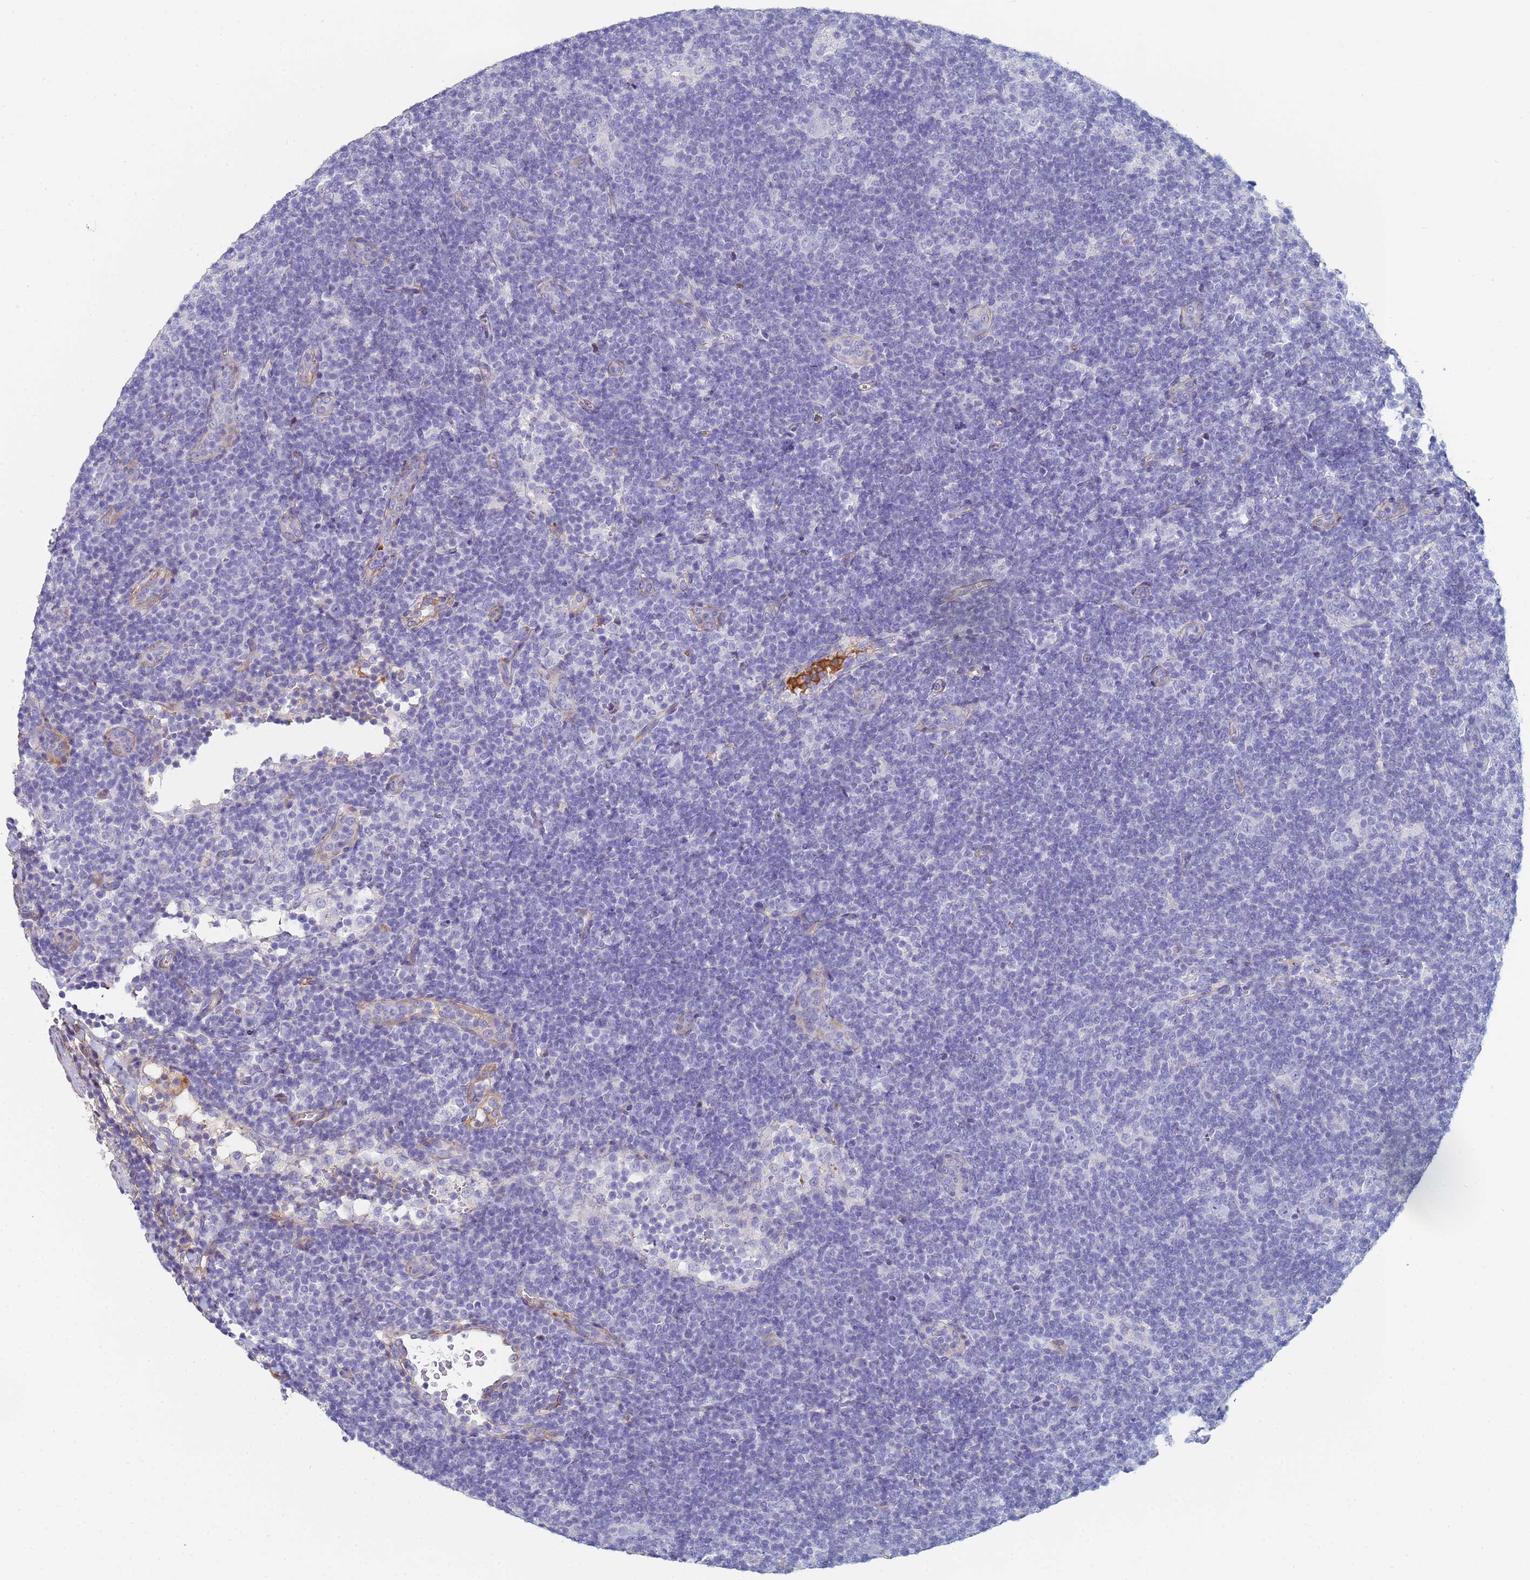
{"staining": {"intensity": "negative", "quantity": "none", "location": "none"}, "tissue": "lymphoma", "cell_type": "Tumor cells", "image_type": "cancer", "snomed": [{"axis": "morphology", "description": "Hodgkin's disease, NOS"}, {"axis": "topography", "description": "Lymph node"}], "caption": "Hodgkin's disease was stained to show a protein in brown. There is no significant staining in tumor cells.", "gene": "ABCA8", "patient": {"sex": "female", "age": 57}}